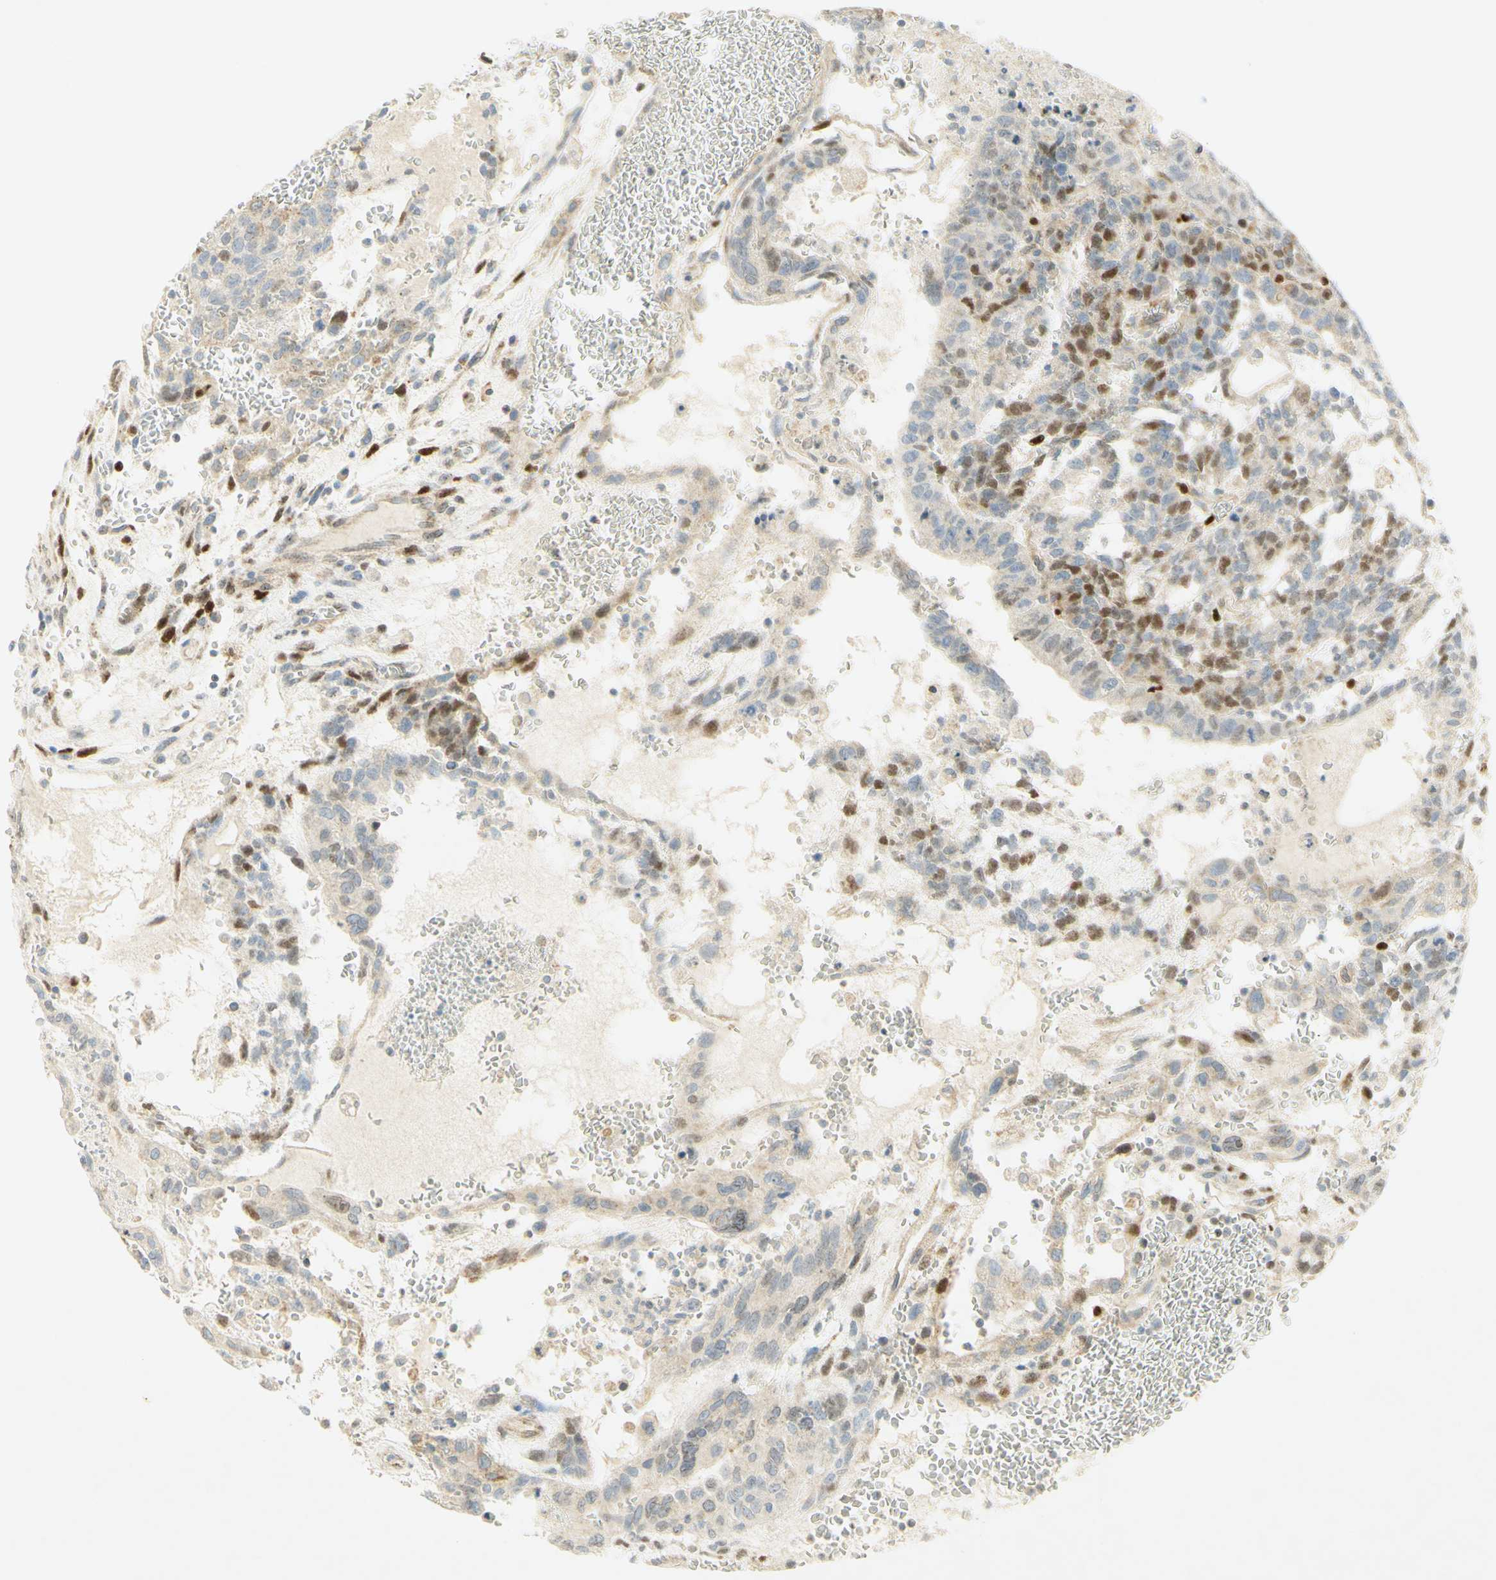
{"staining": {"intensity": "moderate", "quantity": "<25%", "location": "nuclear"}, "tissue": "testis cancer", "cell_type": "Tumor cells", "image_type": "cancer", "snomed": [{"axis": "morphology", "description": "Seminoma, NOS"}, {"axis": "morphology", "description": "Carcinoma, Embryonal, NOS"}, {"axis": "topography", "description": "Testis"}], "caption": "This micrograph shows IHC staining of seminoma (testis), with low moderate nuclear expression in about <25% of tumor cells.", "gene": "E2F1", "patient": {"sex": "male", "age": 52}}